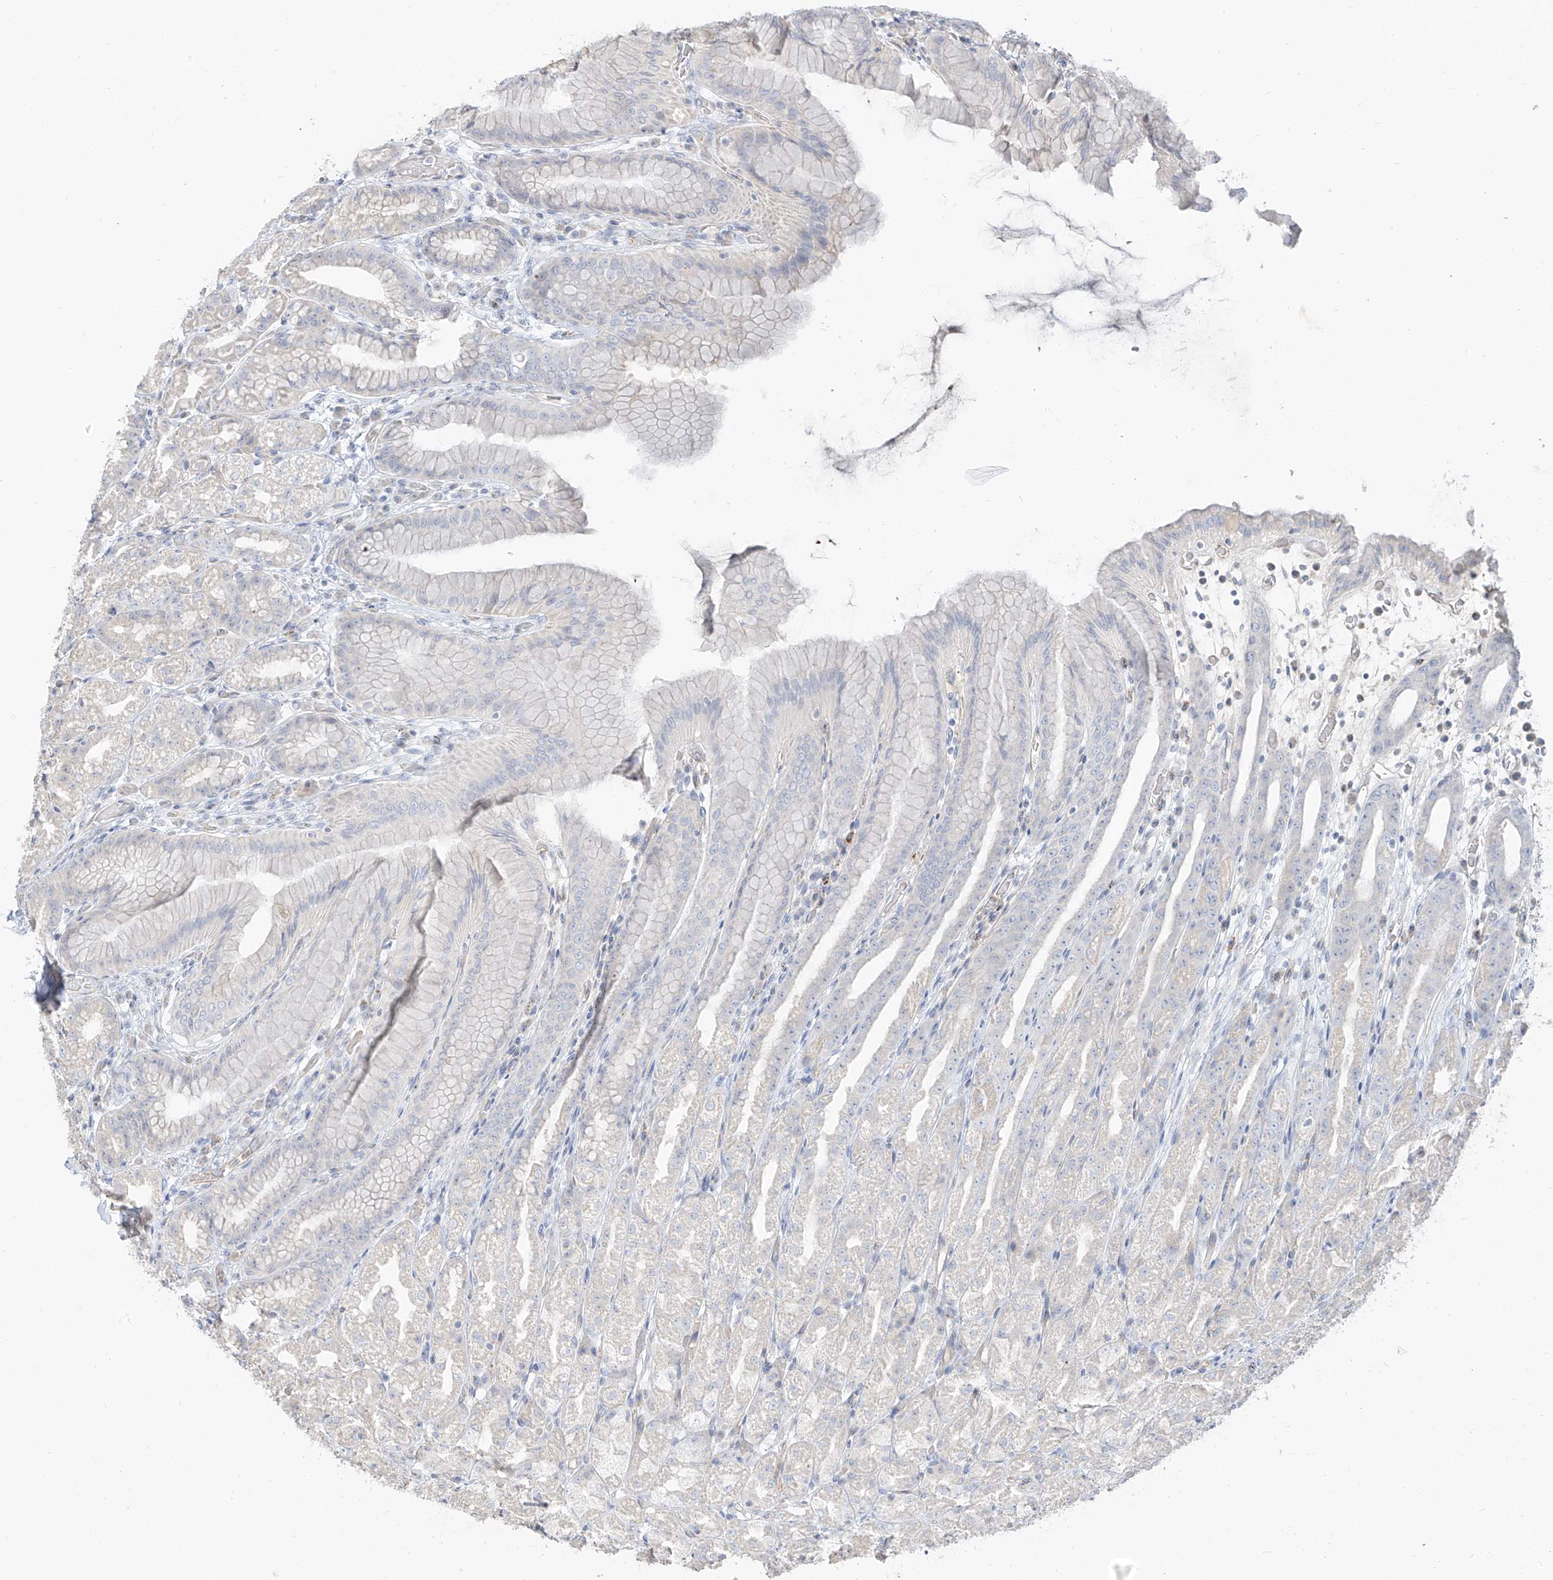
{"staining": {"intensity": "negative", "quantity": "none", "location": "none"}, "tissue": "stomach", "cell_type": "Glandular cells", "image_type": "normal", "snomed": [{"axis": "morphology", "description": "Normal tissue, NOS"}, {"axis": "topography", "description": "Stomach, upper"}], "caption": "This is a image of IHC staining of normal stomach, which shows no expression in glandular cells.", "gene": "C2orf42", "patient": {"sex": "male", "age": 68}}